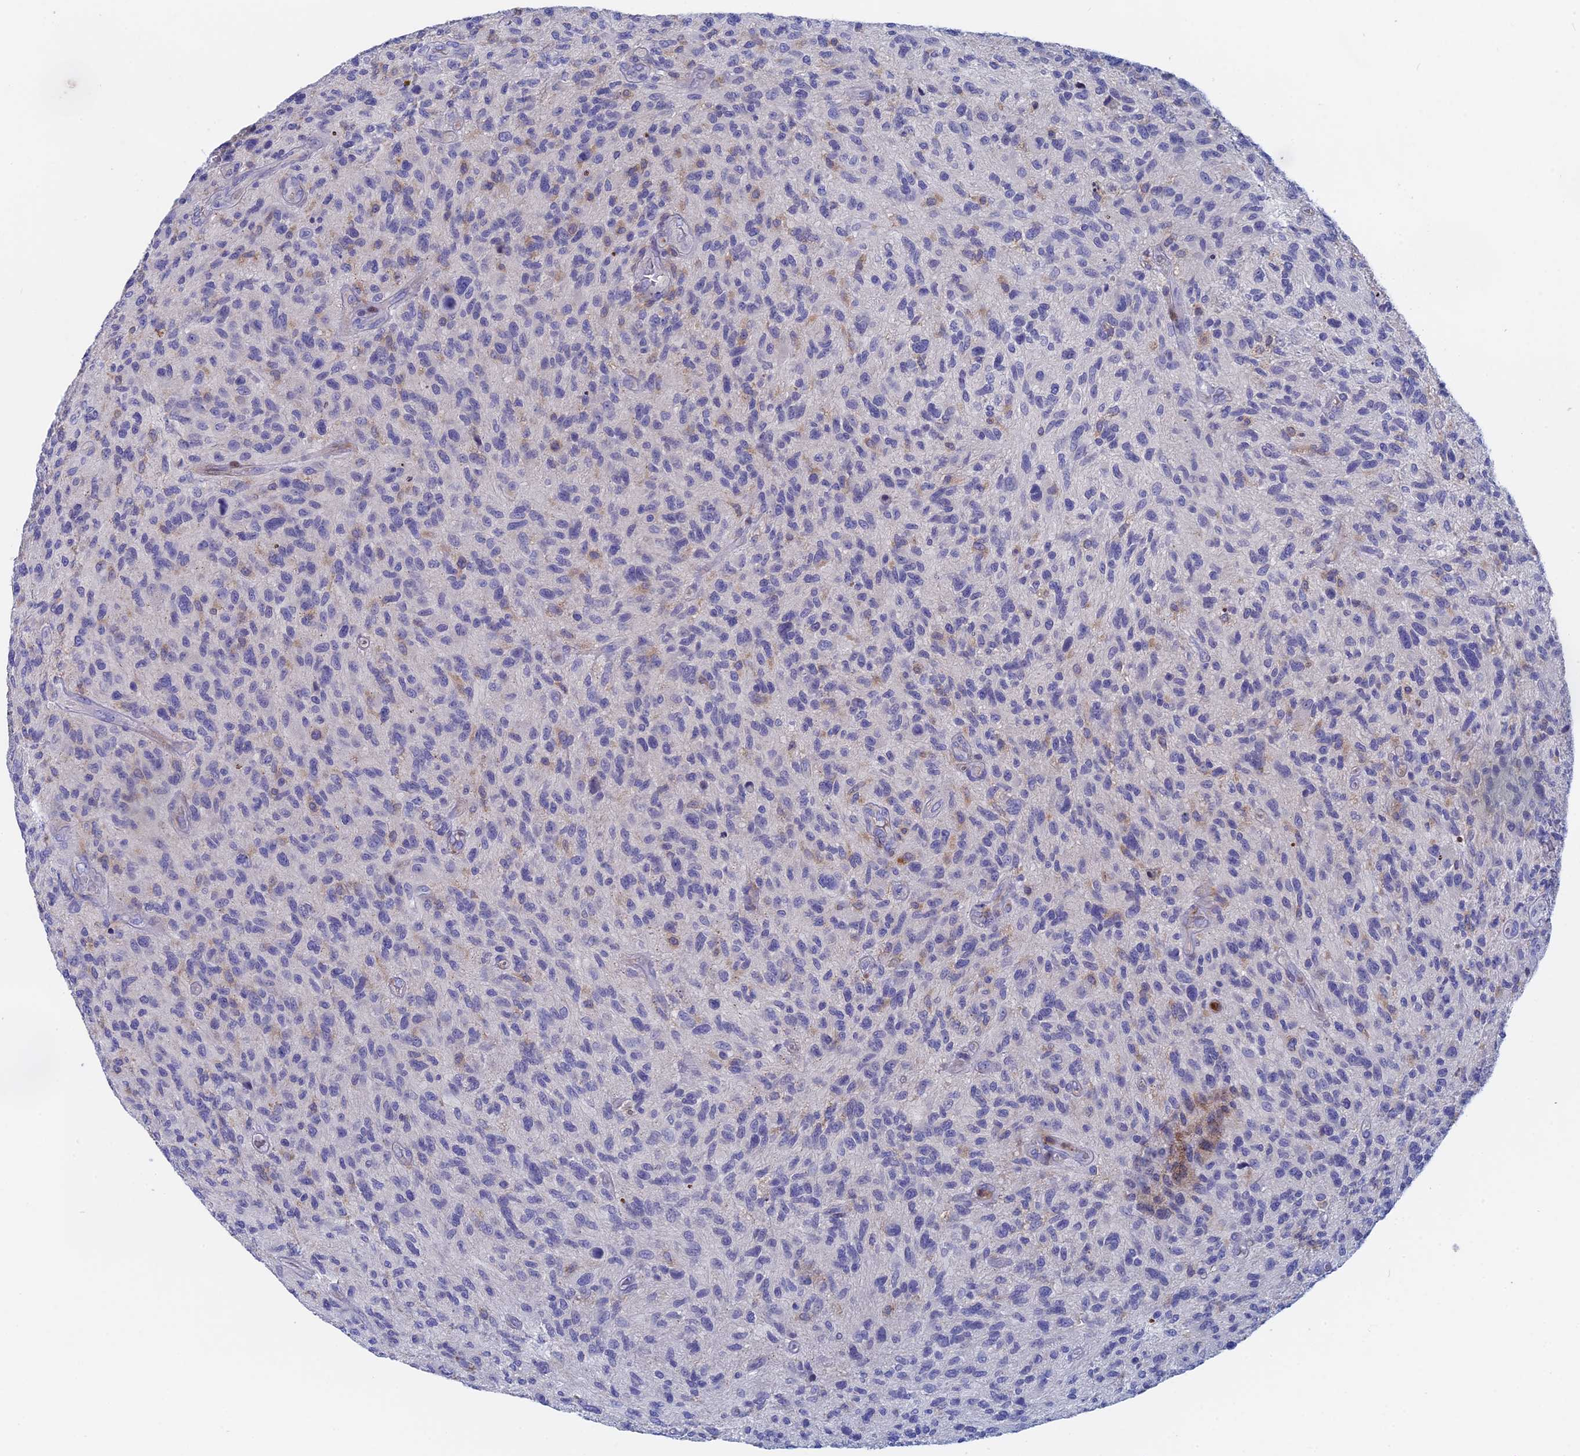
{"staining": {"intensity": "negative", "quantity": "none", "location": "none"}, "tissue": "glioma", "cell_type": "Tumor cells", "image_type": "cancer", "snomed": [{"axis": "morphology", "description": "Glioma, malignant, High grade"}, {"axis": "topography", "description": "Brain"}], "caption": "Image shows no protein positivity in tumor cells of glioma tissue. (DAB immunohistochemistry (IHC) with hematoxylin counter stain).", "gene": "ACP7", "patient": {"sex": "male", "age": 47}}